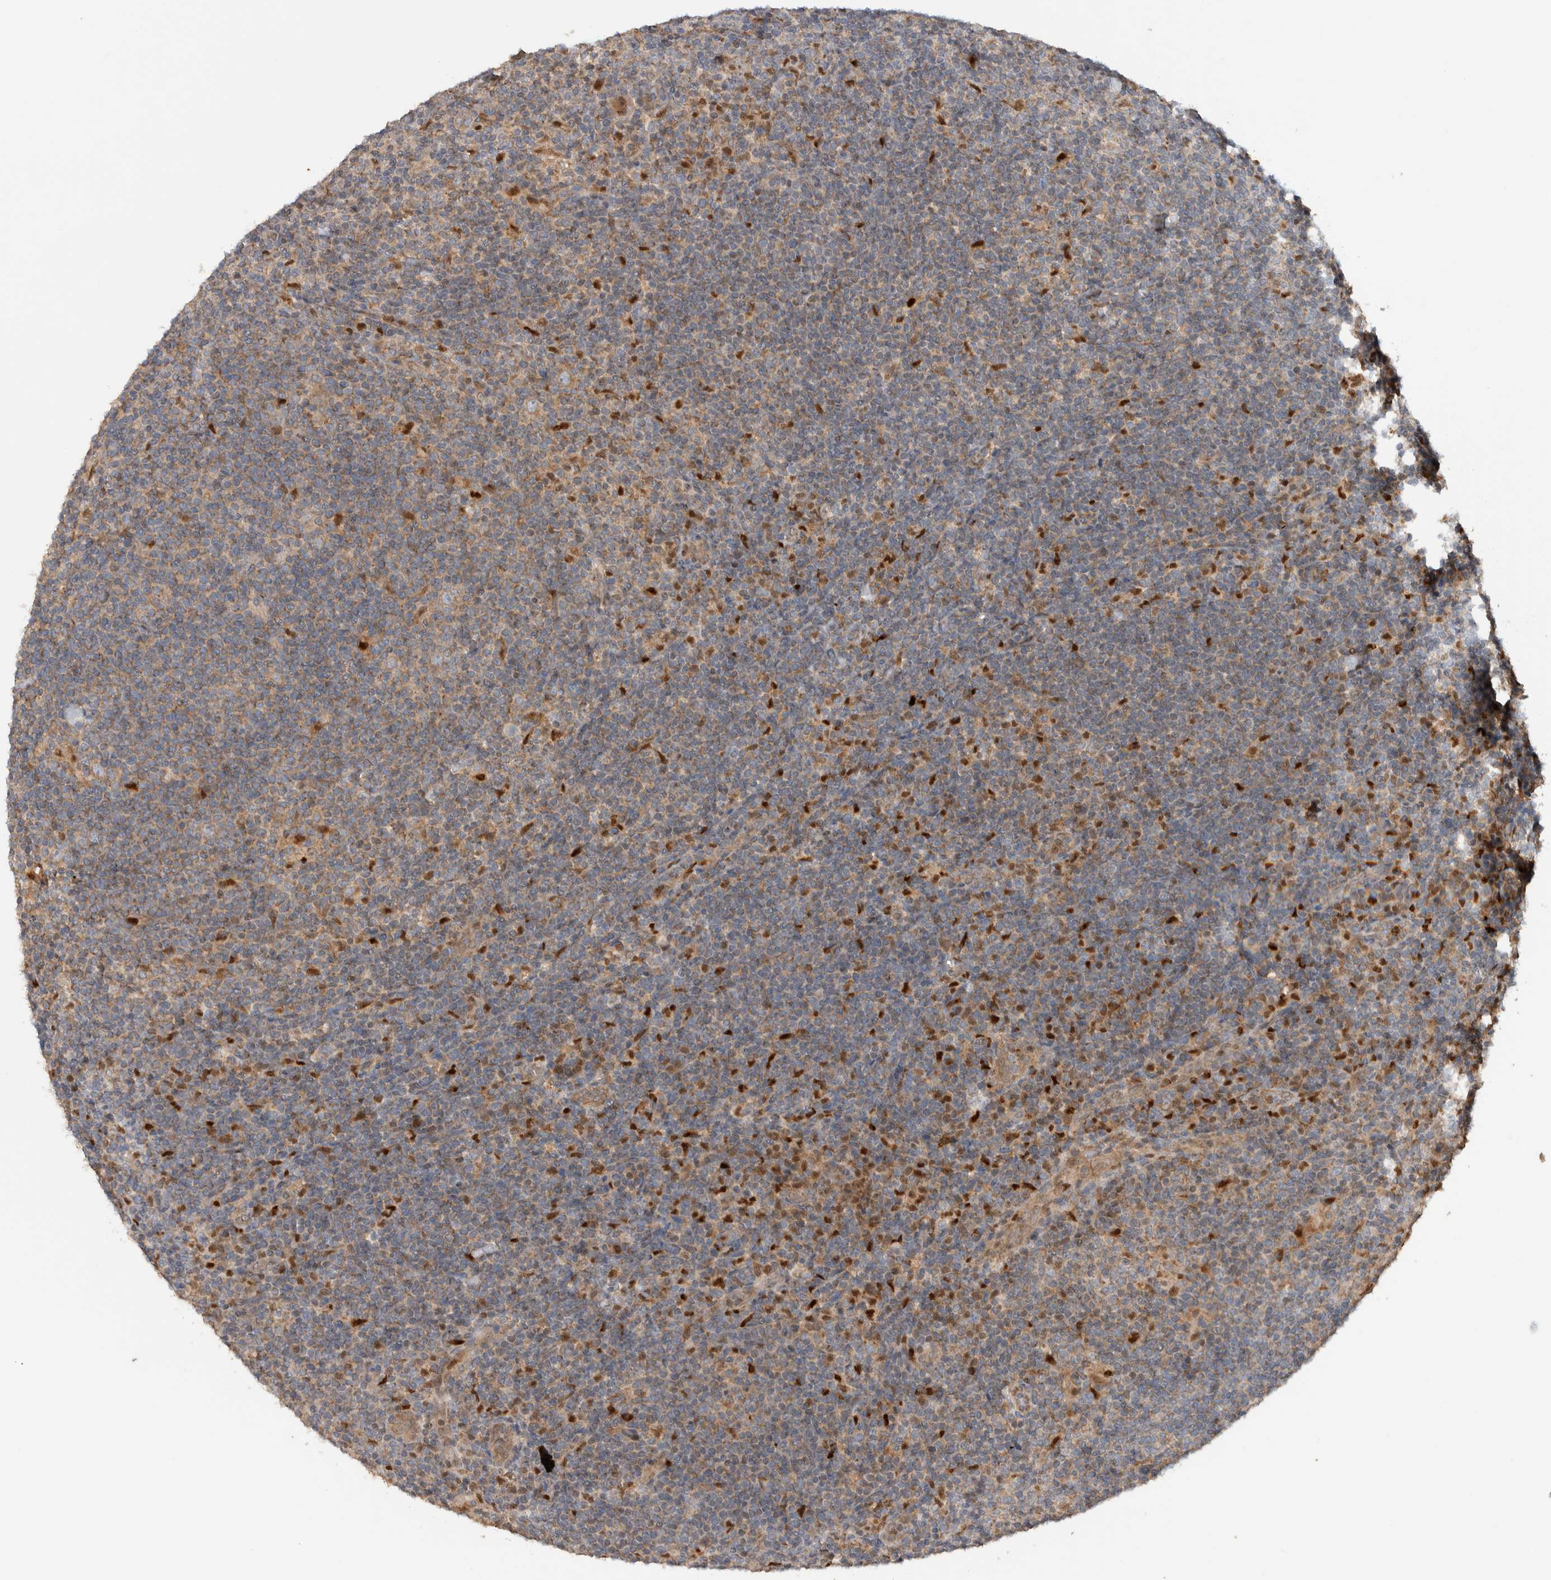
{"staining": {"intensity": "weak", "quantity": ">75%", "location": "cytoplasmic/membranous"}, "tissue": "lymphoma", "cell_type": "Tumor cells", "image_type": "cancer", "snomed": [{"axis": "morphology", "description": "Hodgkin's disease, NOS"}, {"axis": "topography", "description": "Lymph node"}], "caption": "Immunohistochemical staining of human lymphoma reveals weak cytoplasmic/membranous protein staining in about >75% of tumor cells. Ihc stains the protein of interest in brown and the nuclei are stained blue.", "gene": "VPS53", "patient": {"sex": "female", "age": 57}}